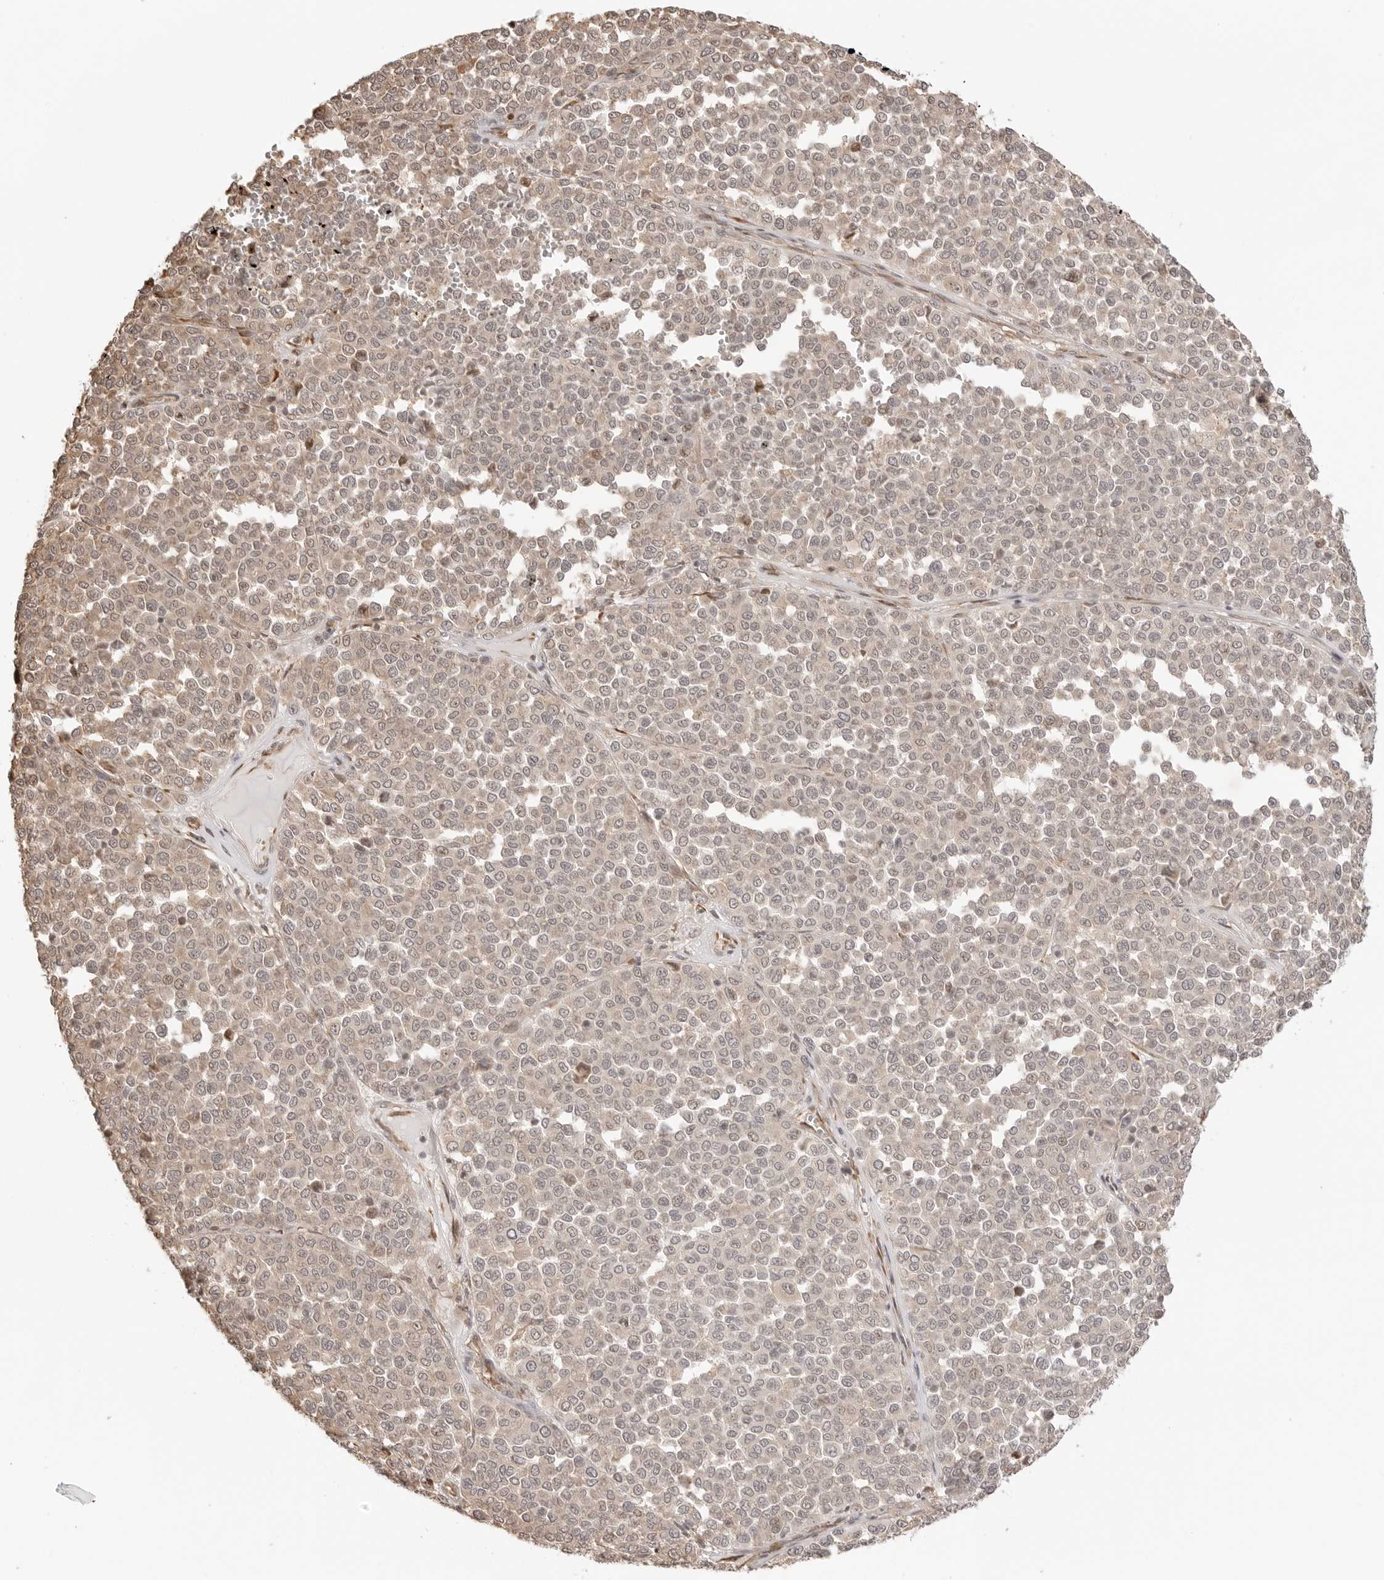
{"staining": {"intensity": "weak", "quantity": ">75%", "location": "cytoplasmic/membranous"}, "tissue": "melanoma", "cell_type": "Tumor cells", "image_type": "cancer", "snomed": [{"axis": "morphology", "description": "Malignant melanoma, Metastatic site"}, {"axis": "topography", "description": "Pancreas"}], "caption": "Tumor cells reveal low levels of weak cytoplasmic/membranous staining in about >75% of cells in human melanoma.", "gene": "FKBP14", "patient": {"sex": "female", "age": 30}}